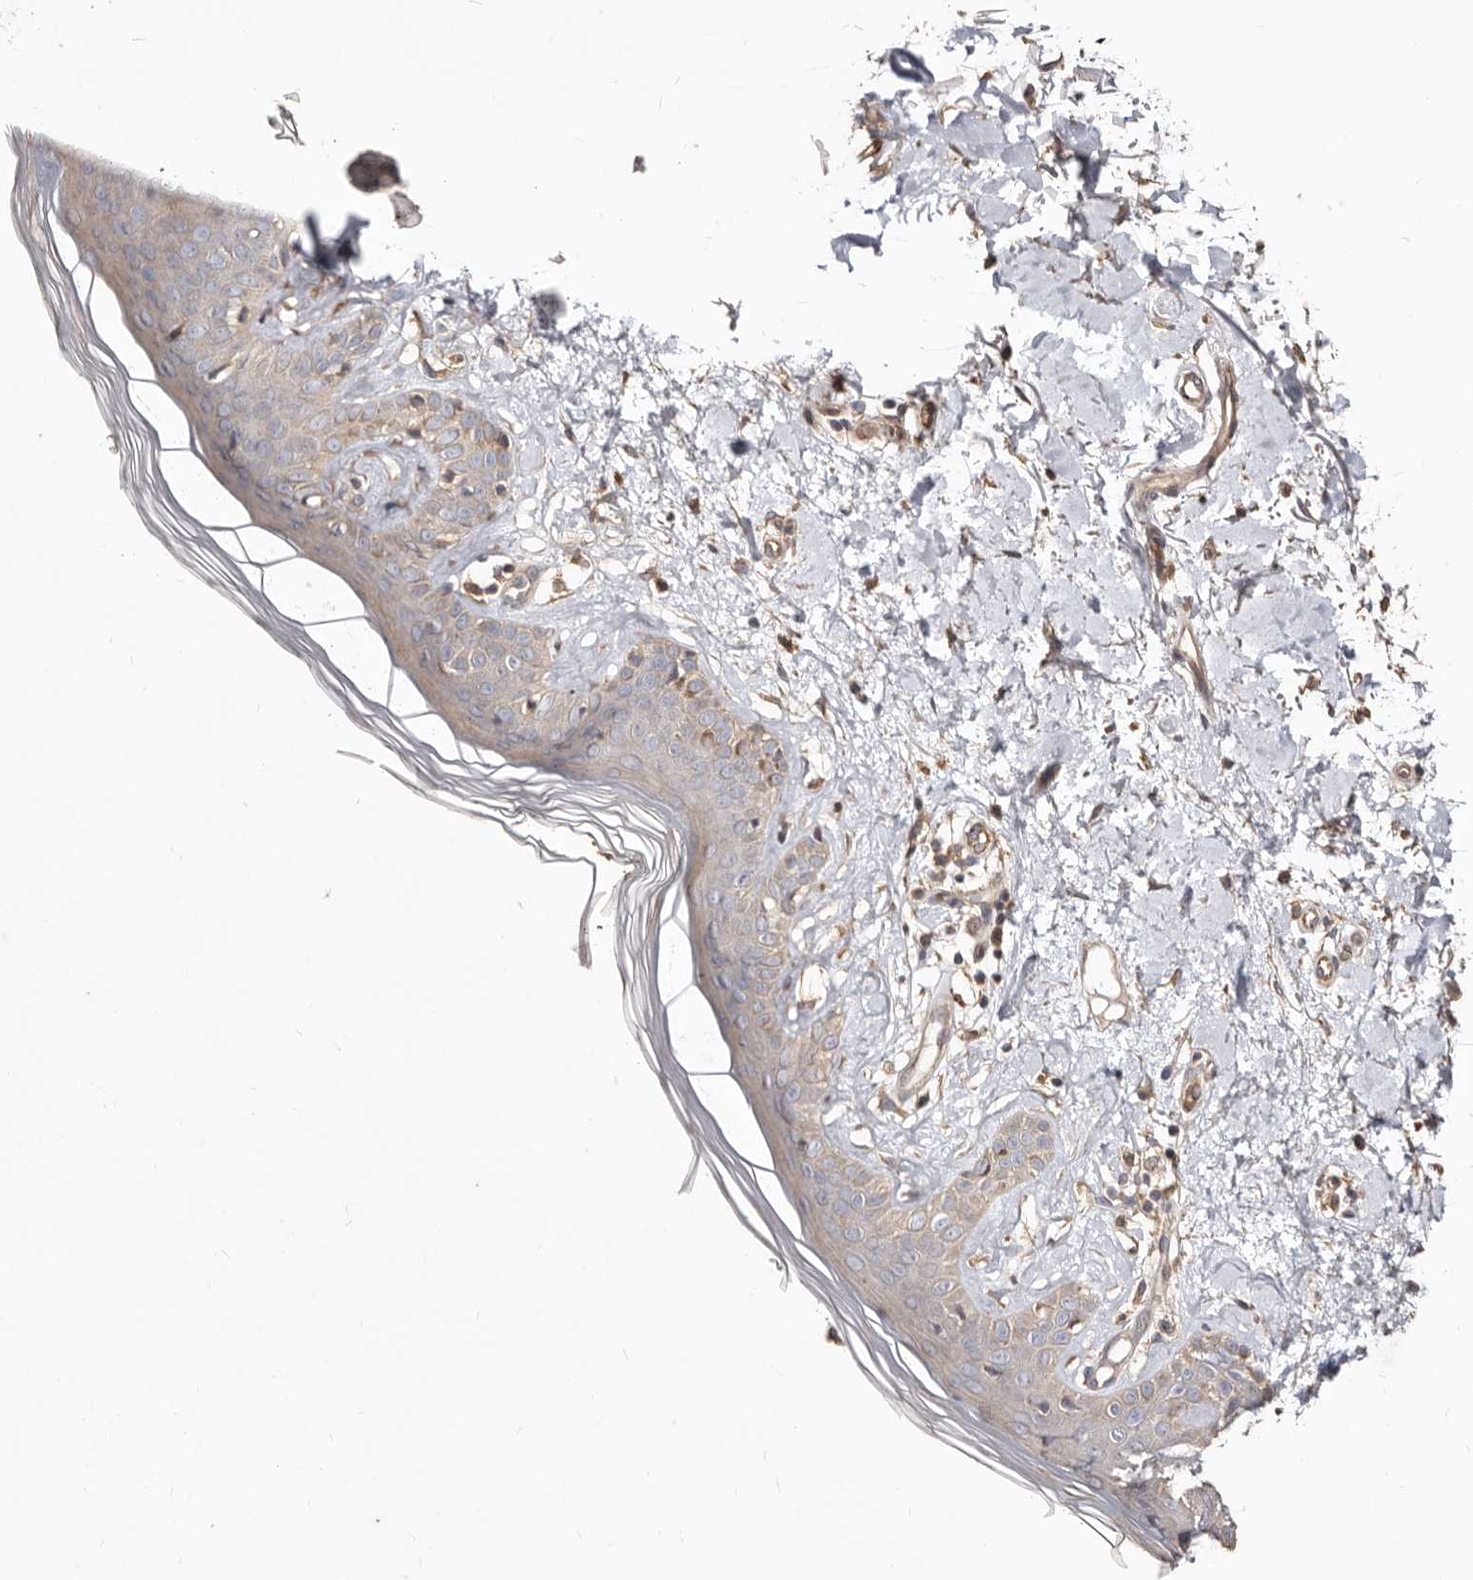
{"staining": {"intensity": "weak", "quantity": ">75%", "location": "cytoplasmic/membranous"}, "tissue": "skin", "cell_type": "Fibroblasts", "image_type": "normal", "snomed": [{"axis": "morphology", "description": "Normal tissue, NOS"}, {"axis": "topography", "description": "Skin"}], "caption": "IHC photomicrograph of normal skin stained for a protein (brown), which reveals low levels of weak cytoplasmic/membranous expression in approximately >75% of fibroblasts.", "gene": "LRRC25", "patient": {"sex": "female", "age": 64}}